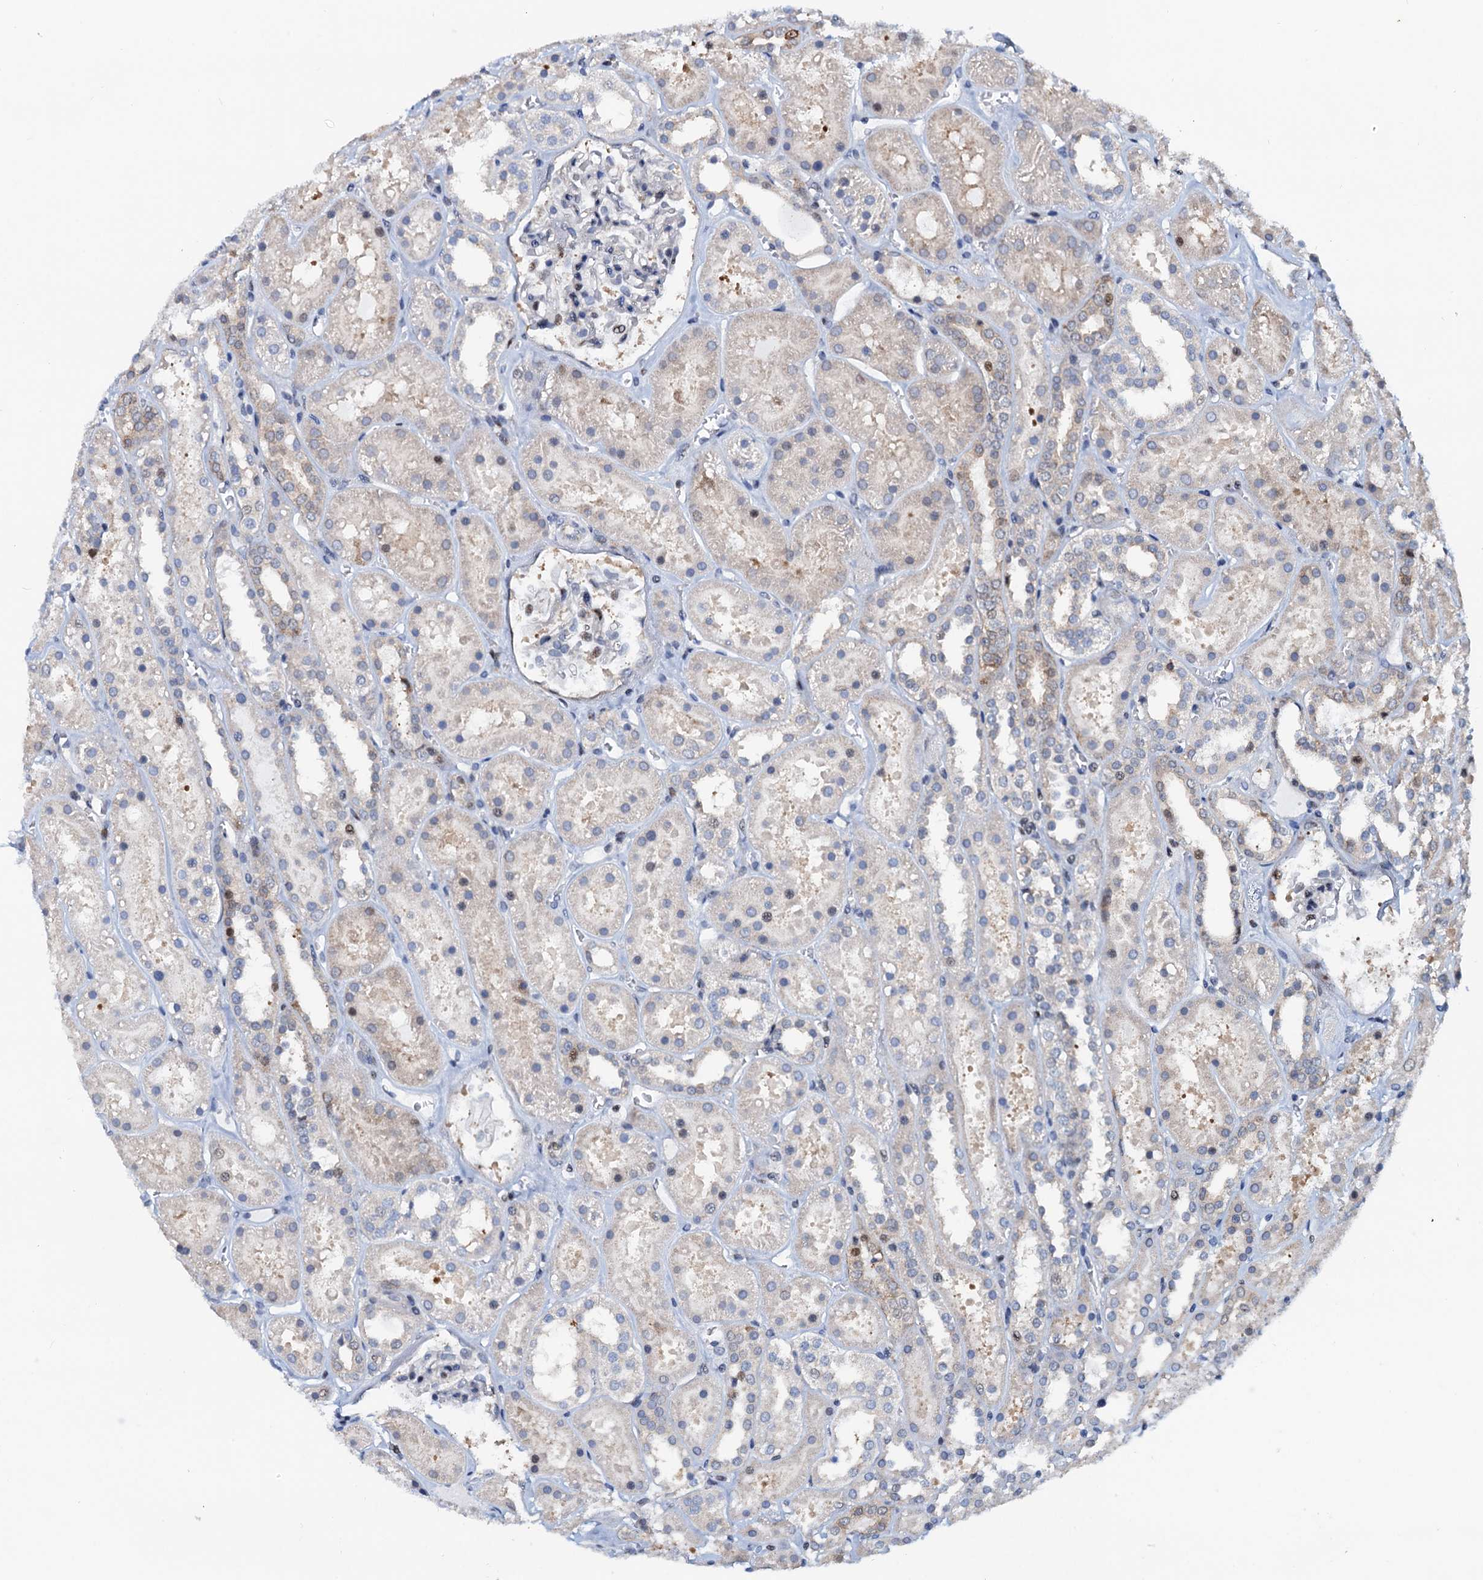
{"staining": {"intensity": "negative", "quantity": "none", "location": "none"}, "tissue": "kidney", "cell_type": "Cells in glomeruli", "image_type": "normal", "snomed": [{"axis": "morphology", "description": "Normal tissue, NOS"}, {"axis": "topography", "description": "Kidney"}], "caption": "There is no significant staining in cells in glomeruli of kidney. The staining was performed using DAB (3,3'-diaminobenzidine) to visualize the protein expression in brown, while the nuclei were stained in blue with hematoxylin (Magnification: 20x).", "gene": "PTGES3", "patient": {"sex": "female", "age": 41}}